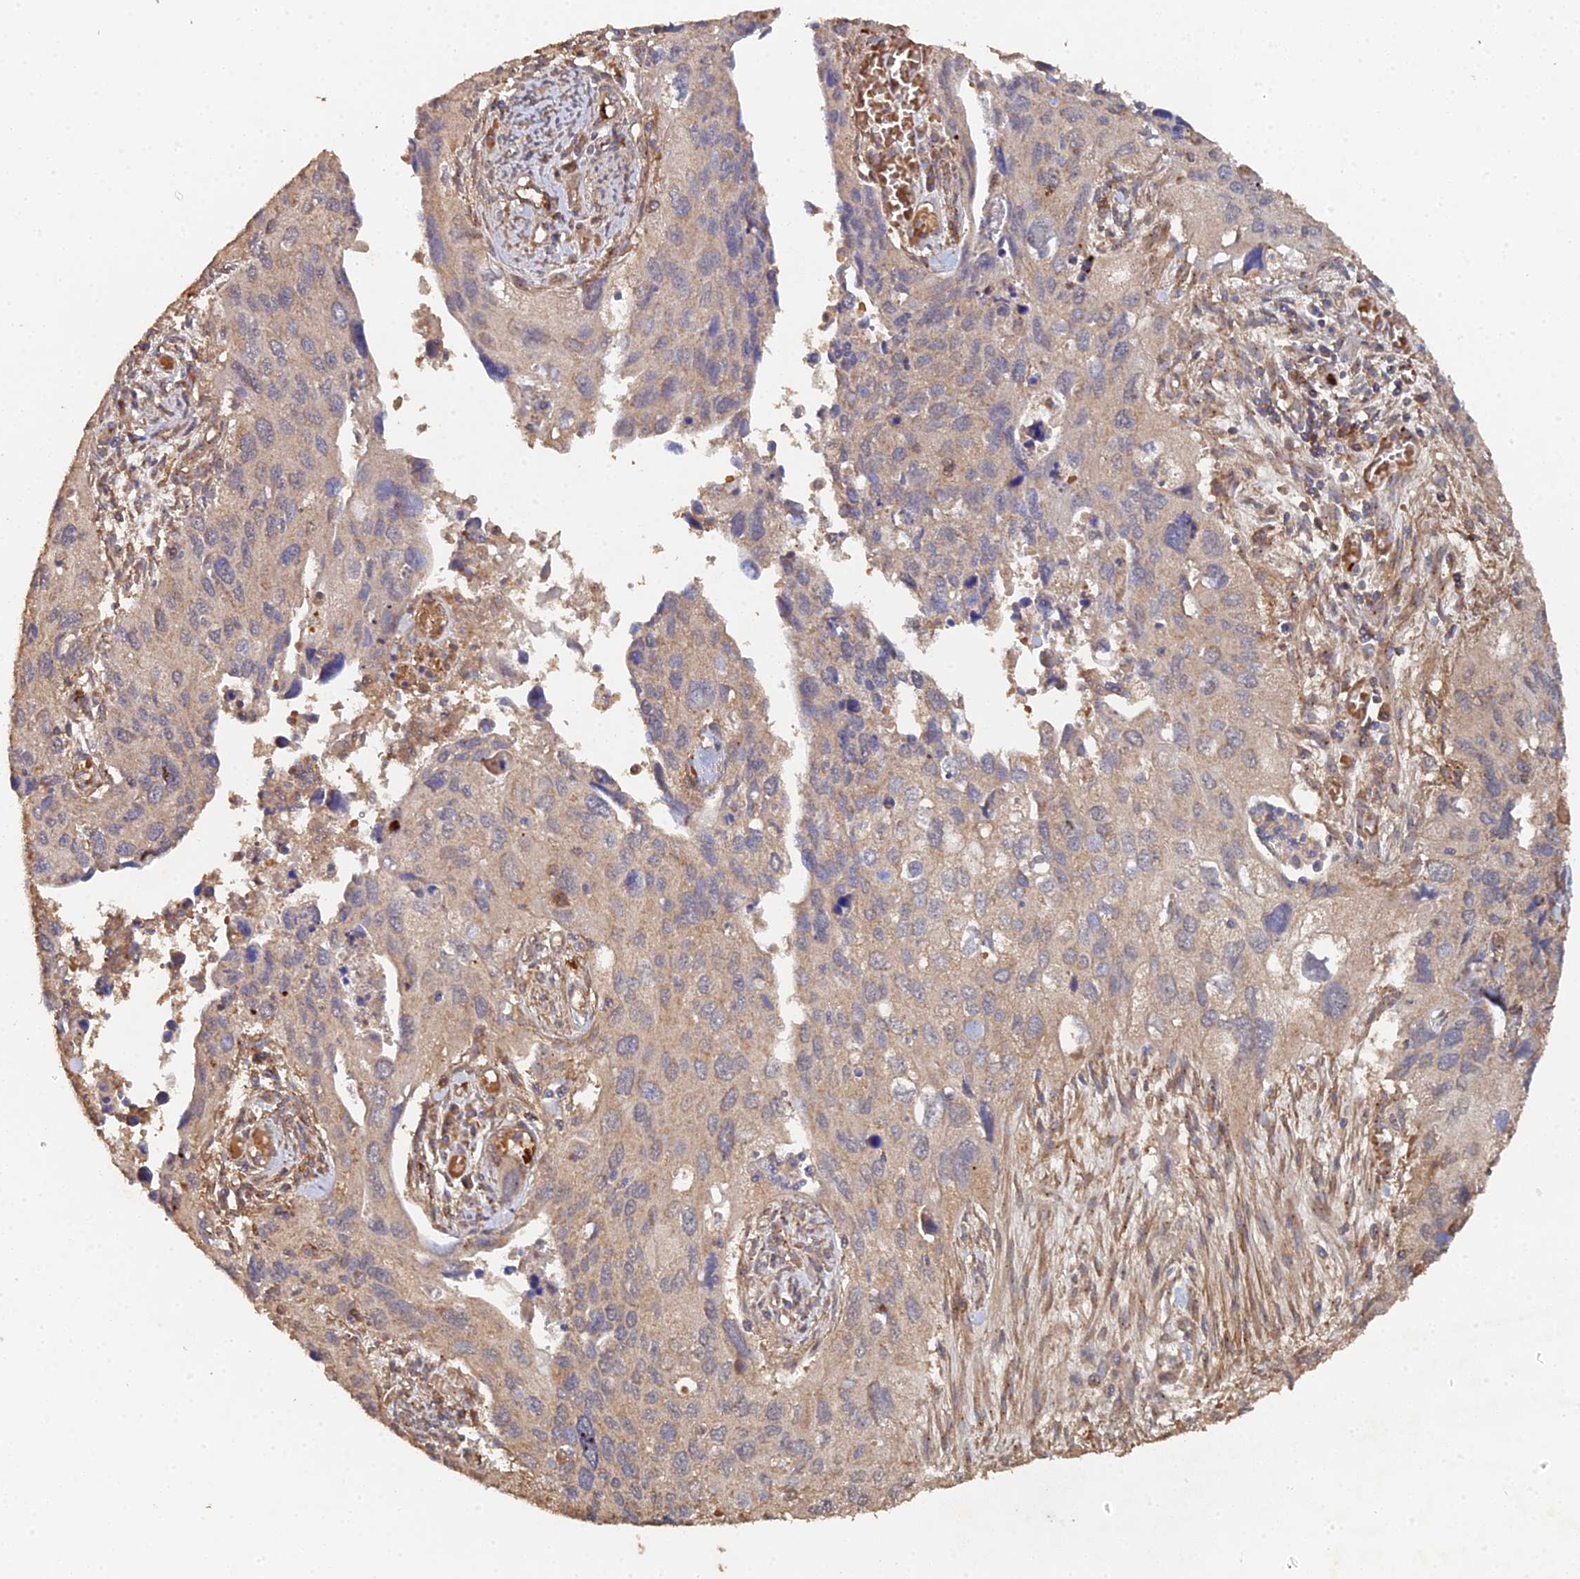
{"staining": {"intensity": "weak", "quantity": ">75%", "location": "cytoplasmic/membranous"}, "tissue": "cervical cancer", "cell_type": "Tumor cells", "image_type": "cancer", "snomed": [{"axis": "morphology", "description": "Squamous cell carcinoma, NOS"}, {"axis": "topography", "description": "Cervix"}], "caption": "Human squamous cell carcinoma (cervical) stained with a protein marker reveals weak staining in tumor cells.", "gene": "SPANXN4", "patient": {"sex": "female", "age": 55}}